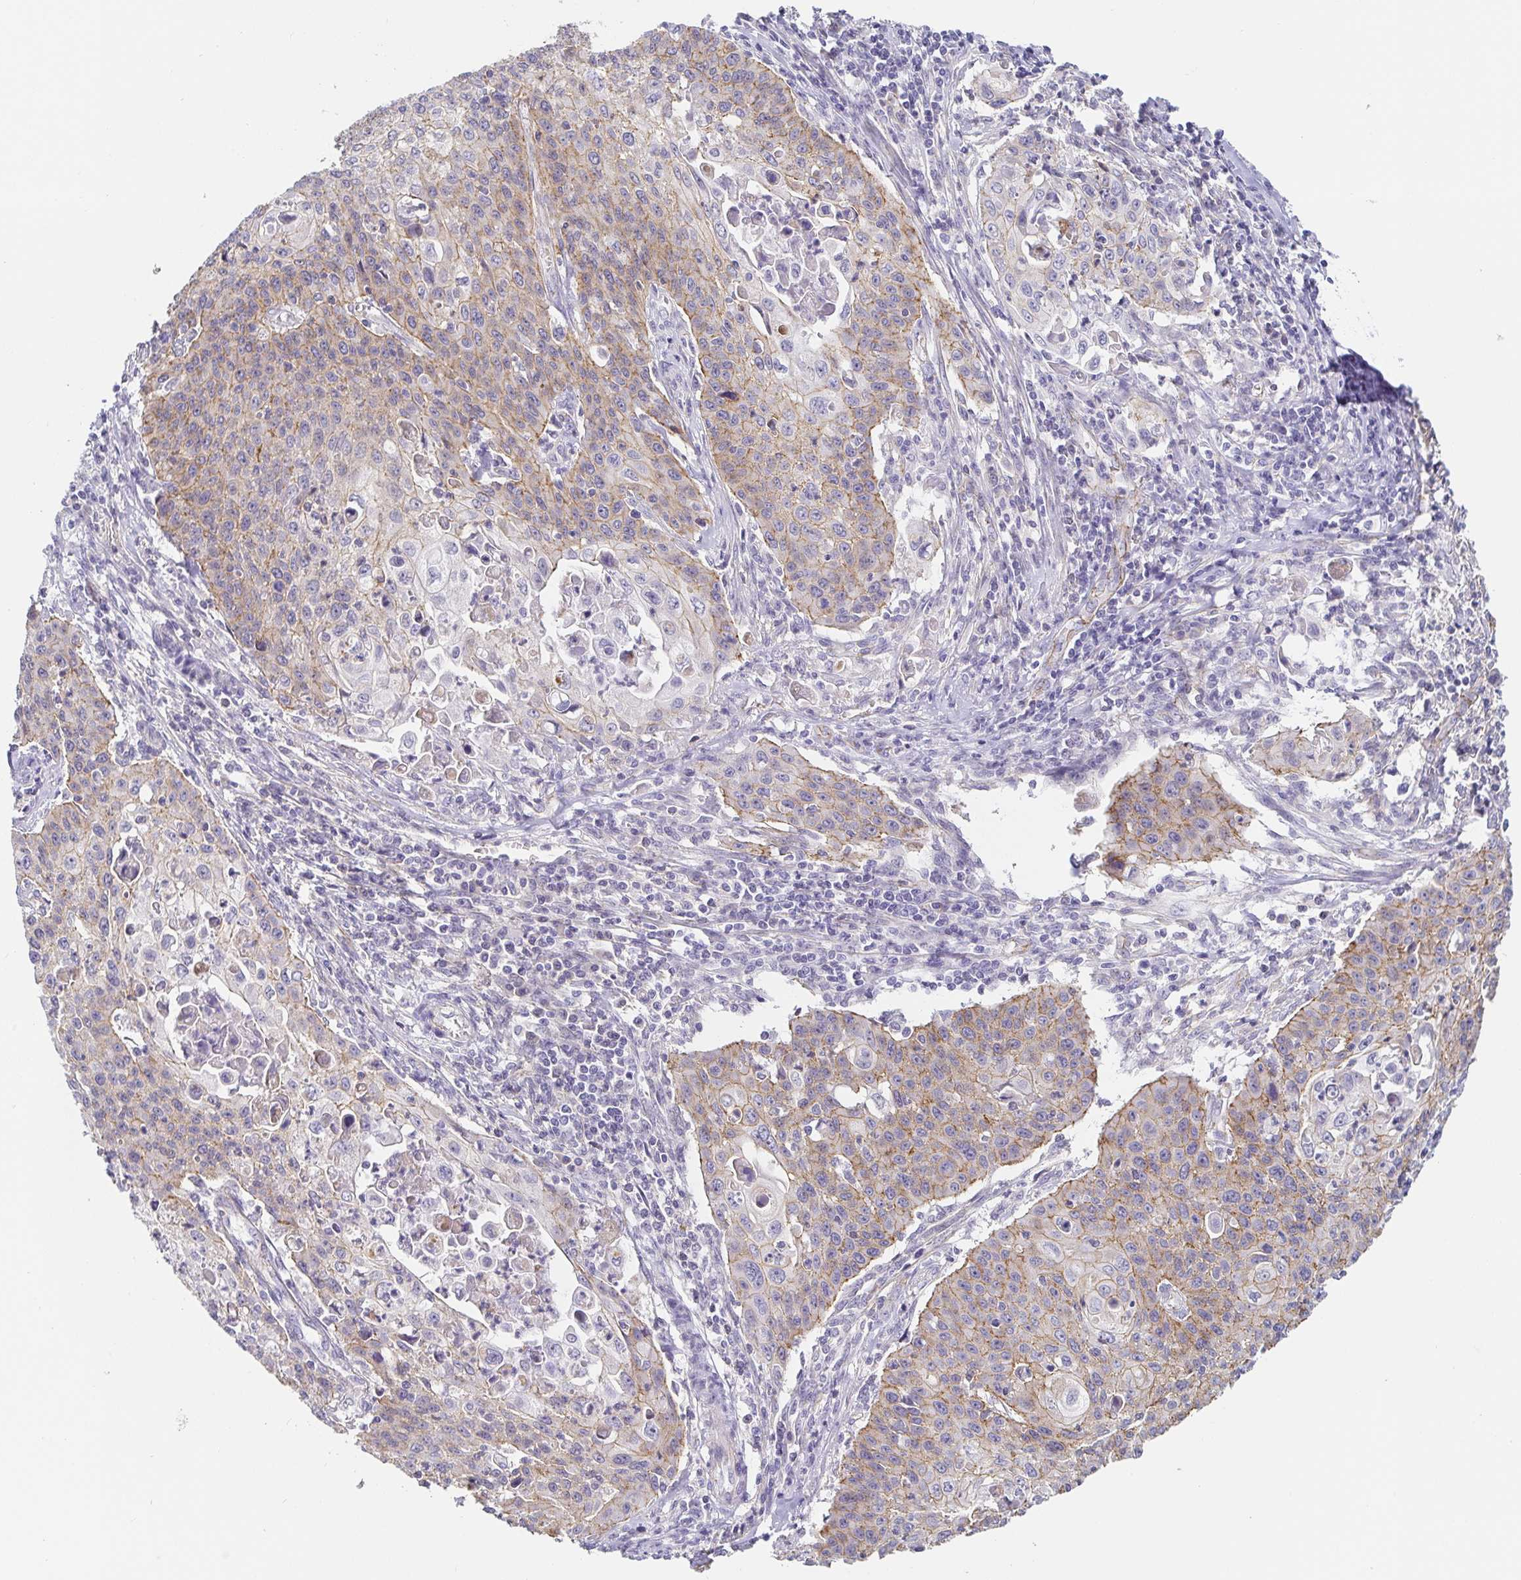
{"staining": {"intensity": "moderate", "quantity": "25%-75%", "location": "cytoplasmic/membranous"}, "tissue": "cervical cancer", "cell_type": "Tumor cells", "image_type": "cancer", "snomed": [{"axis": "morphology", "description": "Squamous cell carcinoma, NOS"}, {"axis": "topography", "description": "Cervix"}], "caption": "Tumor cells demonstrate medium levels of moderate cytoplasmic/membranous expression in about 25%-75% of cells in cervical cancer (squamous cell carcinoma).", "gene": "PIWIL3", "patient": {"sex": "female", "age": 65}}